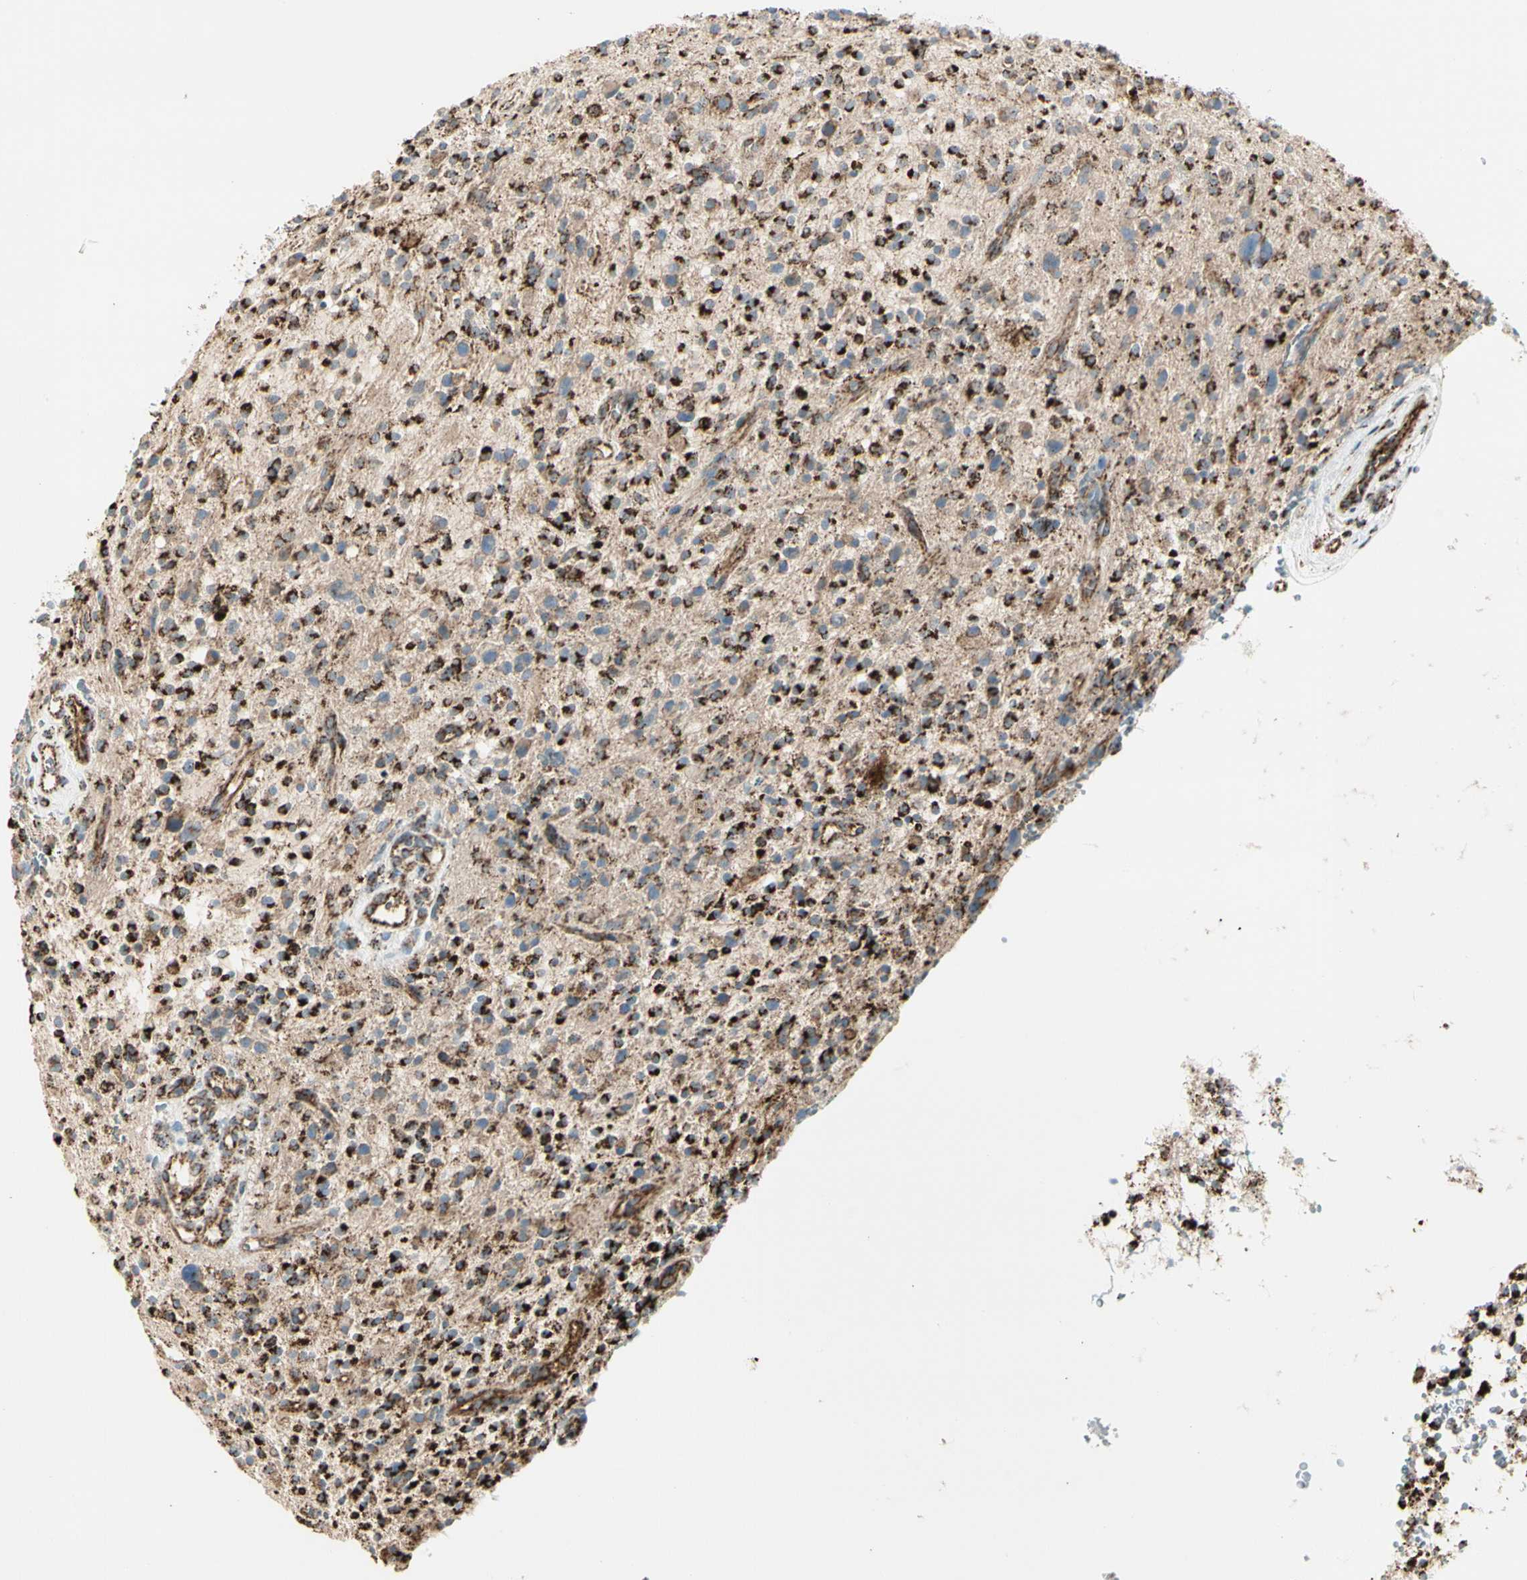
{"staining": {"intensity": "strong", "quantity": "25%-75%", "location": "cytoplasmic/membranous"}, "tissue": "glioma", "cell_type": "Tumor cells", "image_type": "cancer", "snomed": [{"axis": "morphology", "description": "Glioma, malignant, High grade"}, {"axis": "topography", "description": "Brain"}], "caption": "This is an image of IHC staining of glioma, which shows strong staining in the cytoplasmic/membranous of tumor cells.", "gene": "ME2", "patient": {"sex": "male", "age": 48}}